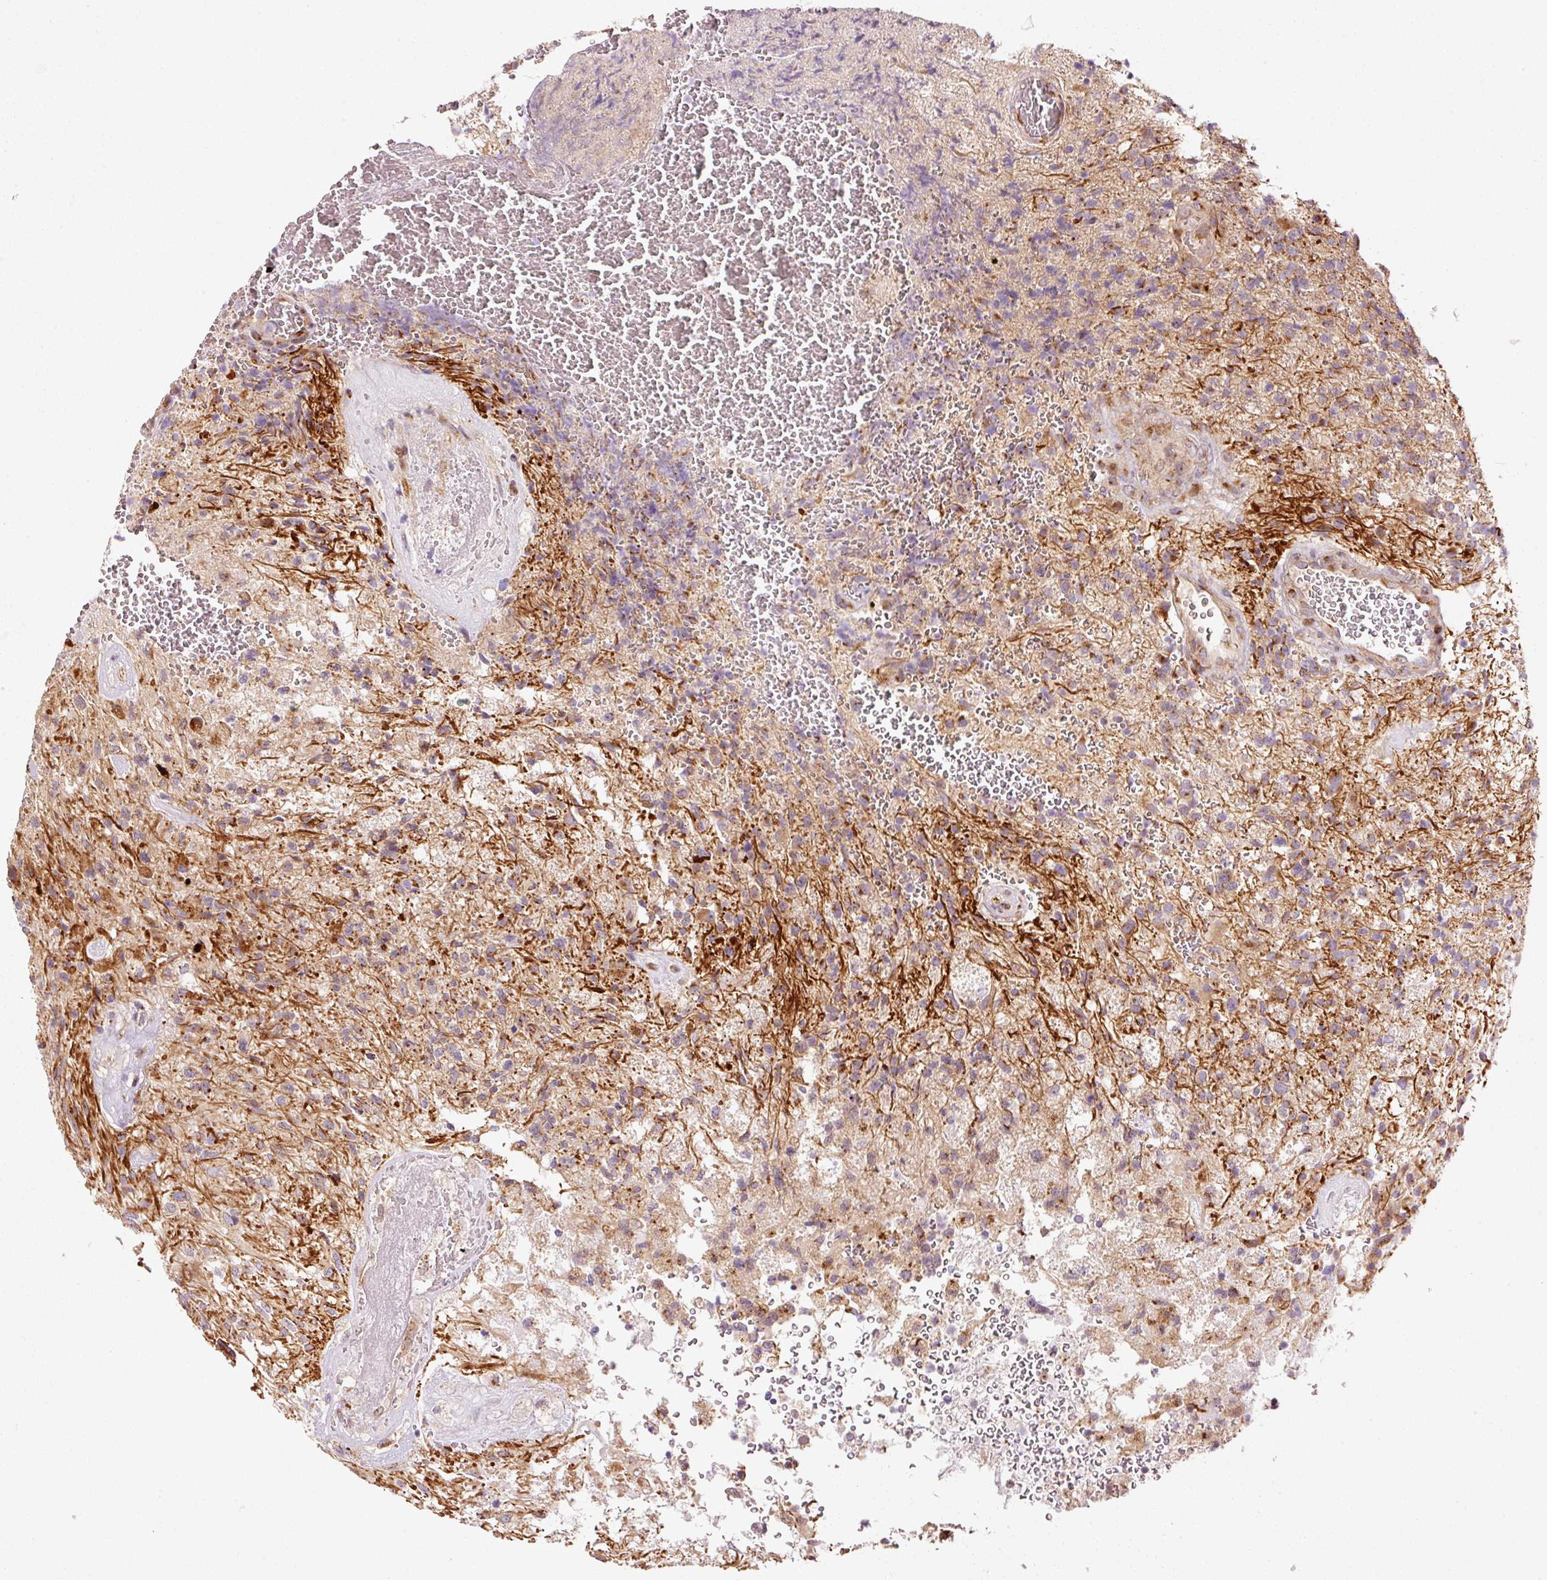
{"staining": {"intensity": "moderate", "quantity": "<25%", "location": "cytoplasmic/membranous"}, "tissue": "glioma", "cell_type": "Tumor cells", "image_type": "cancer", "snomed": [{"axis": "morphology", "description": "Glioma, malignant, High grade"}, {"axis": "topography", "description": "Brain"}], "caption": "IHC (DAB (3,3'-diaminobenzidine)) staining of glioma reveals moderate cytoplasmic/membranous protein staining in about <25% of tumor cells.", "gene": "PPP1R14B", "patient": {"sex": "male", "age": 56}}